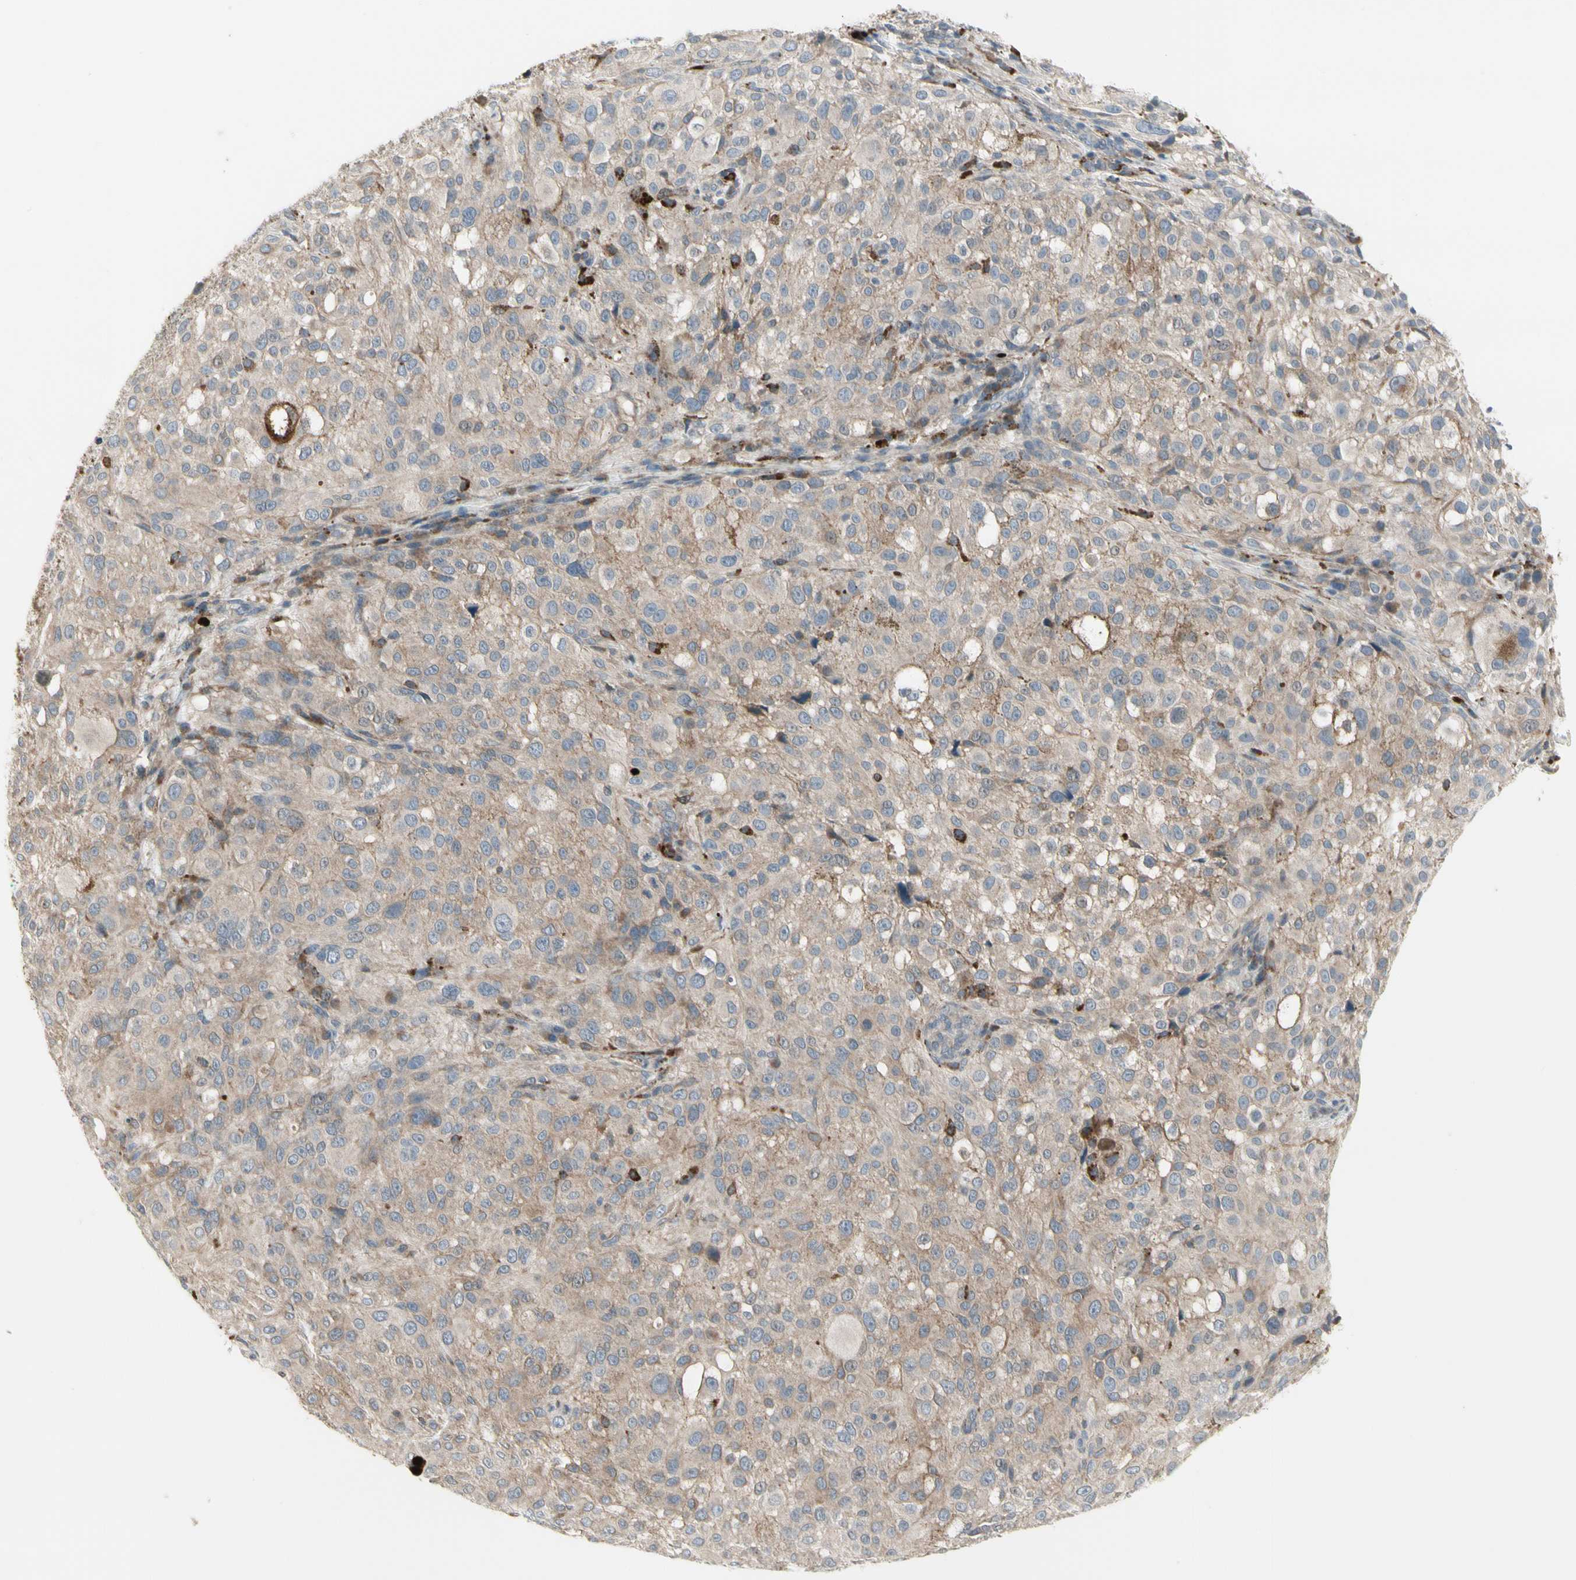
{"staining": {"intensity": "weak", "quantity": ">75%", "location": "cytoplasmic/membranous"}, "tissue": "melanoma", "cell_type": "Tumor cells", "image_type": "cancer", "snomed": [{"axis": "morphology", "description": "Necrosis, NOS"}, {"axis": "morphology", "description": "Malignant melanoma, NOS"}, {"axis": "topography", "description": "Skin"}], "caption": "Protein expression analysis of human melanoma reveals weak cytoplasmic/membranous positivity in approximately >75% of tumor cells.", "gene": "GRN", "patient": {"sex": "female", "age": 87}}